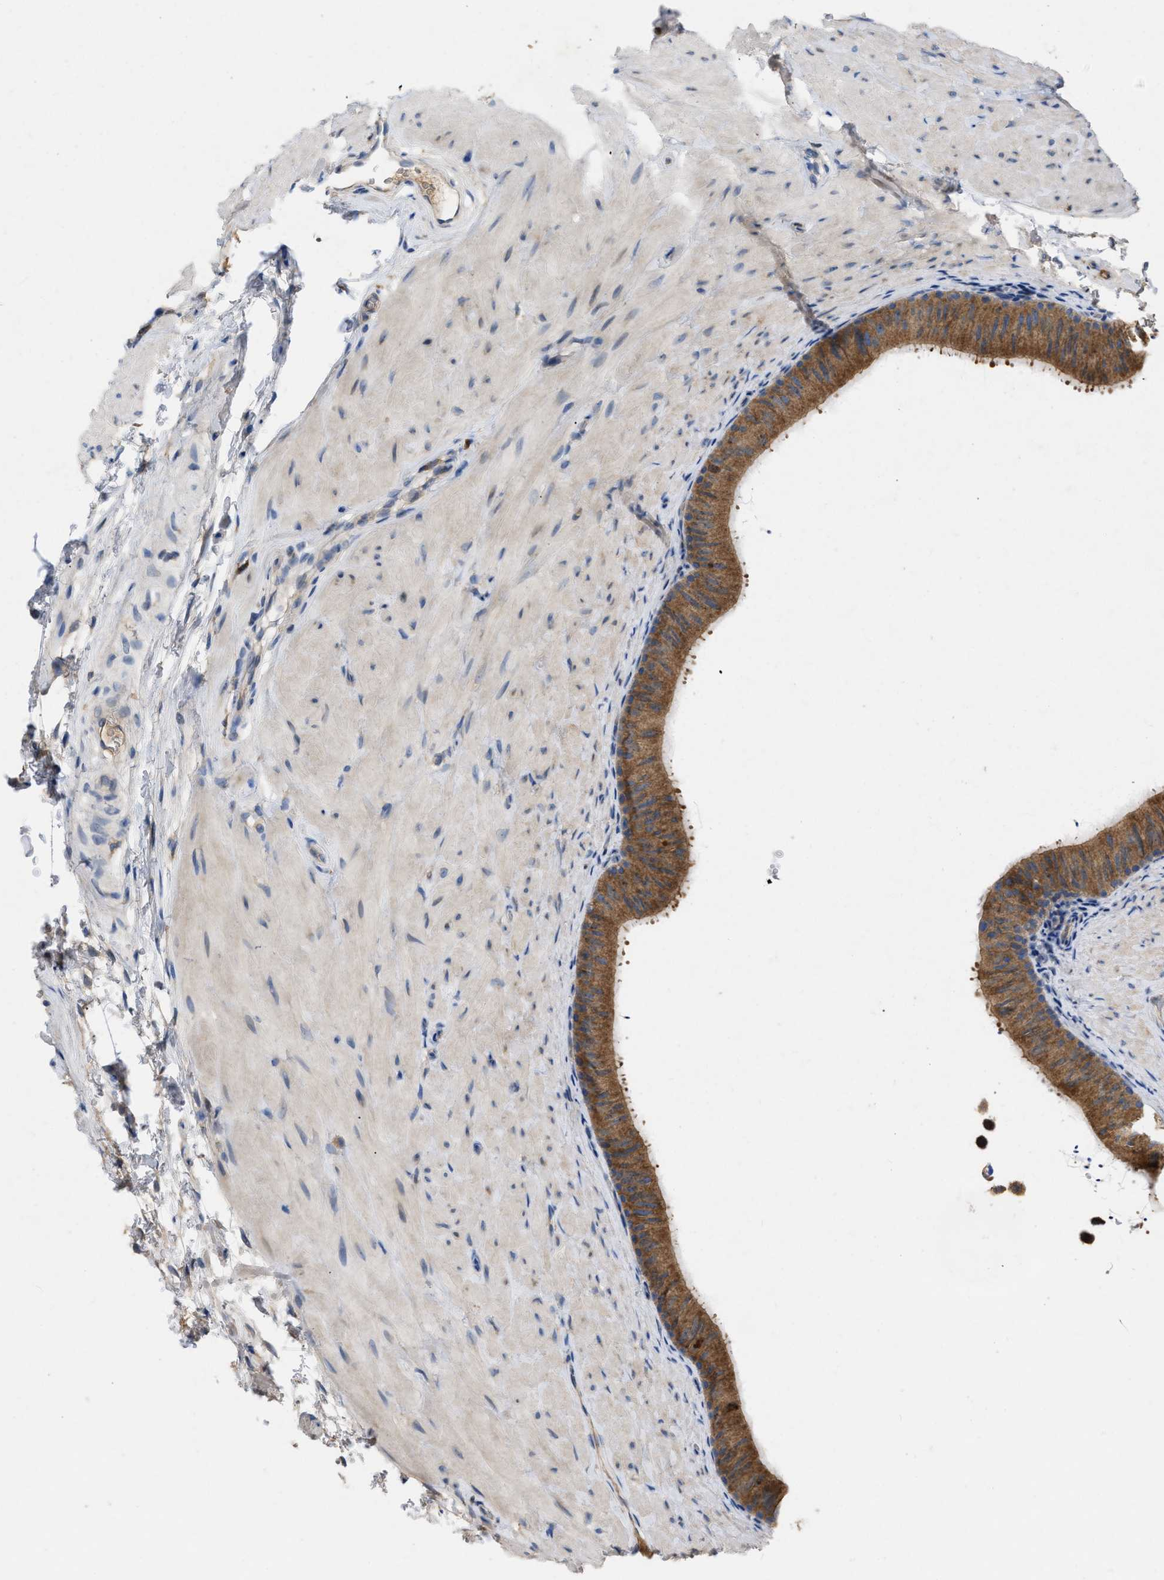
{"staining": {"intensity": "moderate", "quantity": ">75%", "location": "cytoplasmic/membranous"}, "tissue": "epididymis", "cell_type": "Glandular cells", "image_type": "normal", "snomed": [{"axis": "morphology", "description": "Normal tissue, NOS"}, {"axis": "topography", "description": "Epididymis"}], "caption": "Unremarkable epididymis demonstrates moderate cytoplasmic/membranous positivity in about >75% of glandular cells, visualized by immunohistochemistry.", "gene": "TMEM131", "patient": {"sex": "male", "age": 34}}